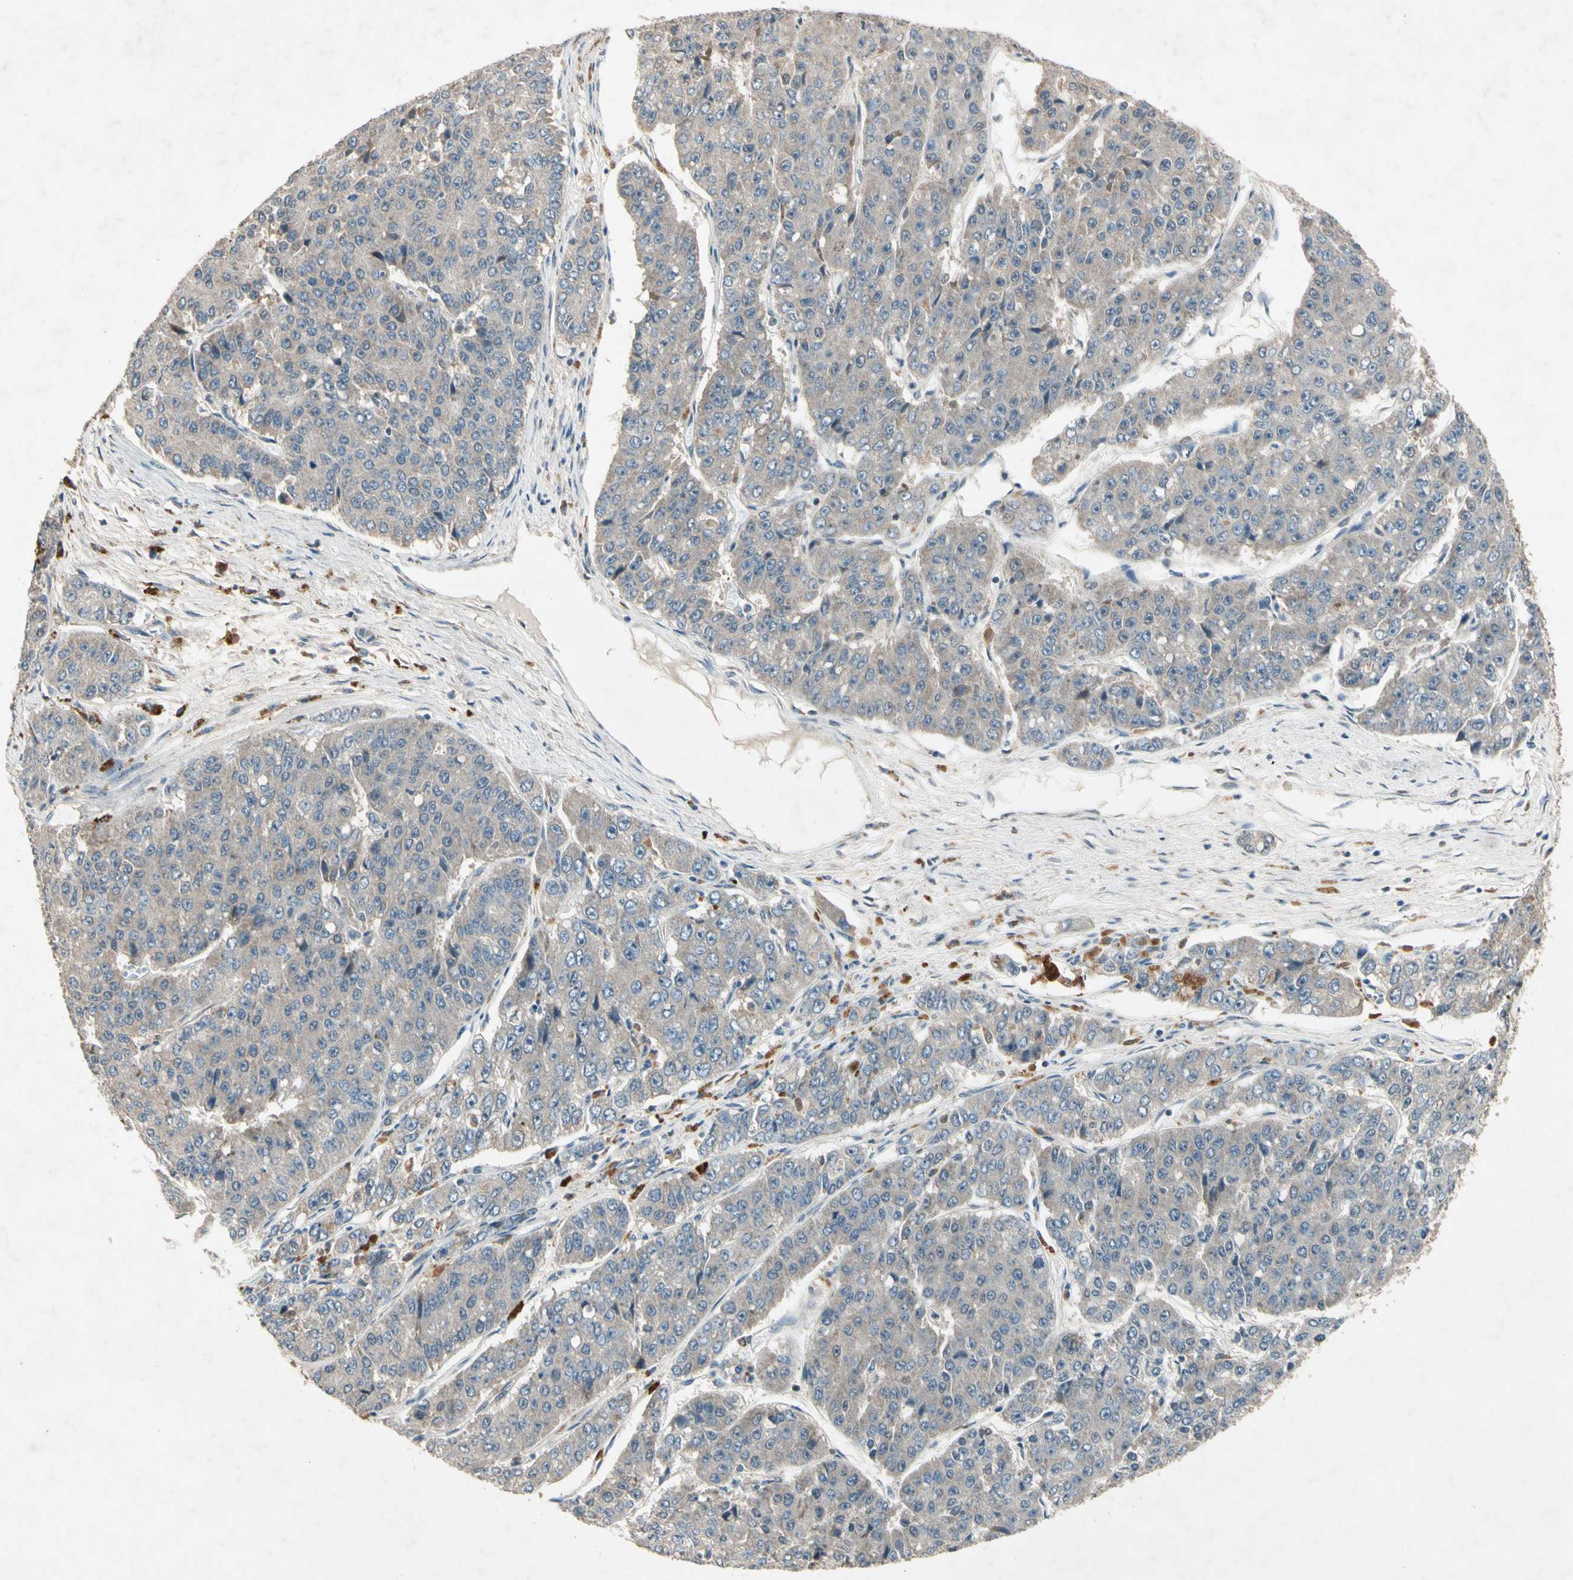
{"staining": {"intensity": "weak", "quantity": "25%-75%", "location": "cytoplasmic/membranous"}, "tissue": "pancreatic cancer", "cell_type": "Tumor cells", "image_type": "cancer", "snomed": [{"axis": "morphology", "description": "Adenocarcinoma, NOS"}, {"axis": "topography", "description": "Pancreas"}], "caption": "This is an image of immunohistochemistry (IHC) staining of pancreatic adenocarcinoma, which shows weak positivity in the cytoplasmic/membranous of tumor cells.", "gene": "GPLD1", "patient": {"sex": "male", "age": 50}}